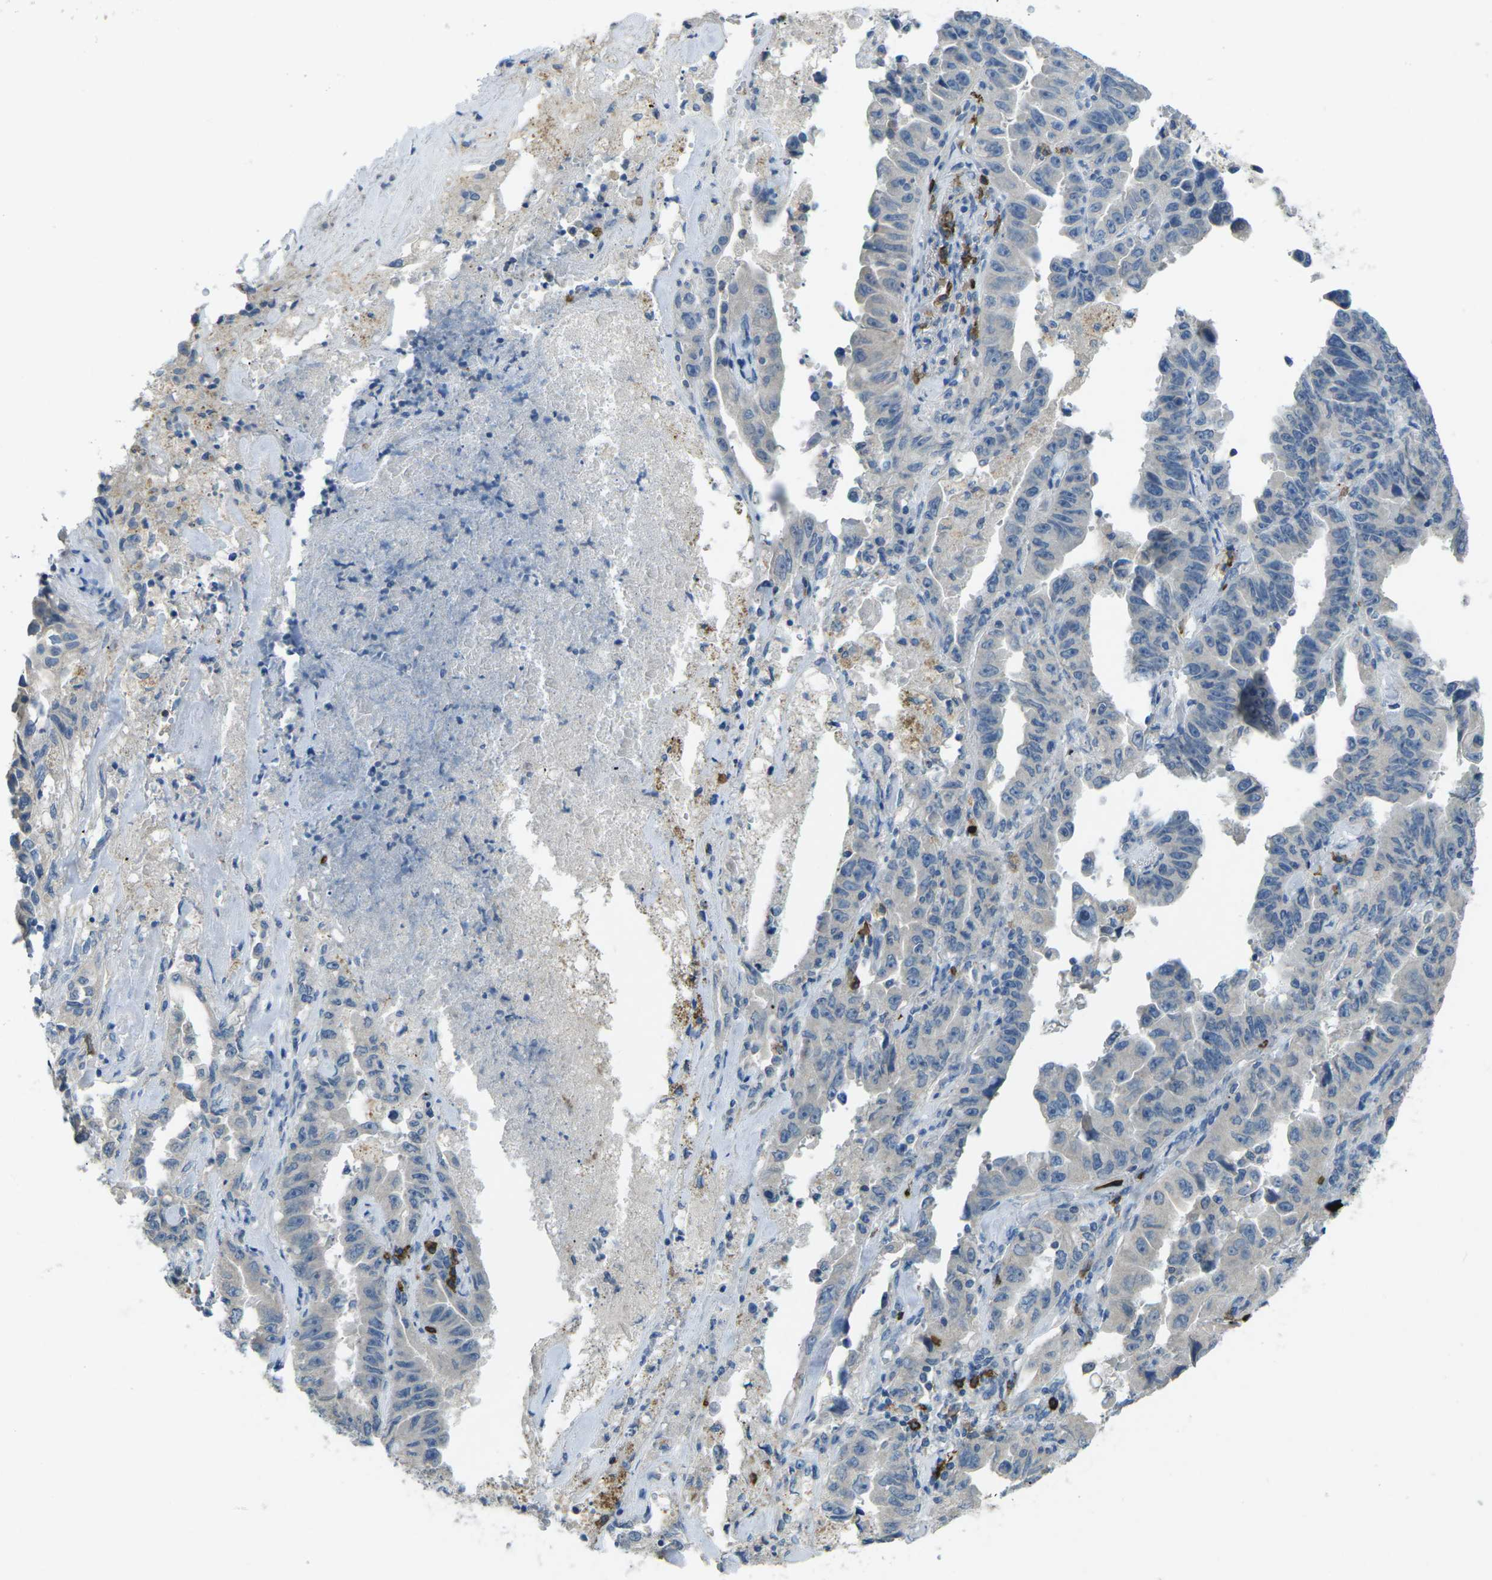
{"staining": {"intensity": "negative", "quantity": "none", "location": "none"}, "tissue": "lung cancer", "cell_type": "Tumor cells", "image_type": "cancer", "snomed": [{"axis": "morphology", "description": "Adenocarcinoma, NOS"}, {"axis": "topography", "description": "Lung"}], "caption": "High power microscopy photomicrograph of an immunohistochemistry image of adenocarcinoma (lung), revealing no significant positivity in tumor cells. Brightfield microscopy of immunohistochemistry stained with DAB (3,3'-diaminobenzidine) (brown) and hematoxylin (blue), captured at high magnification.", "gene": "CD19", "patient": {"sex": "female", "age": 51}}